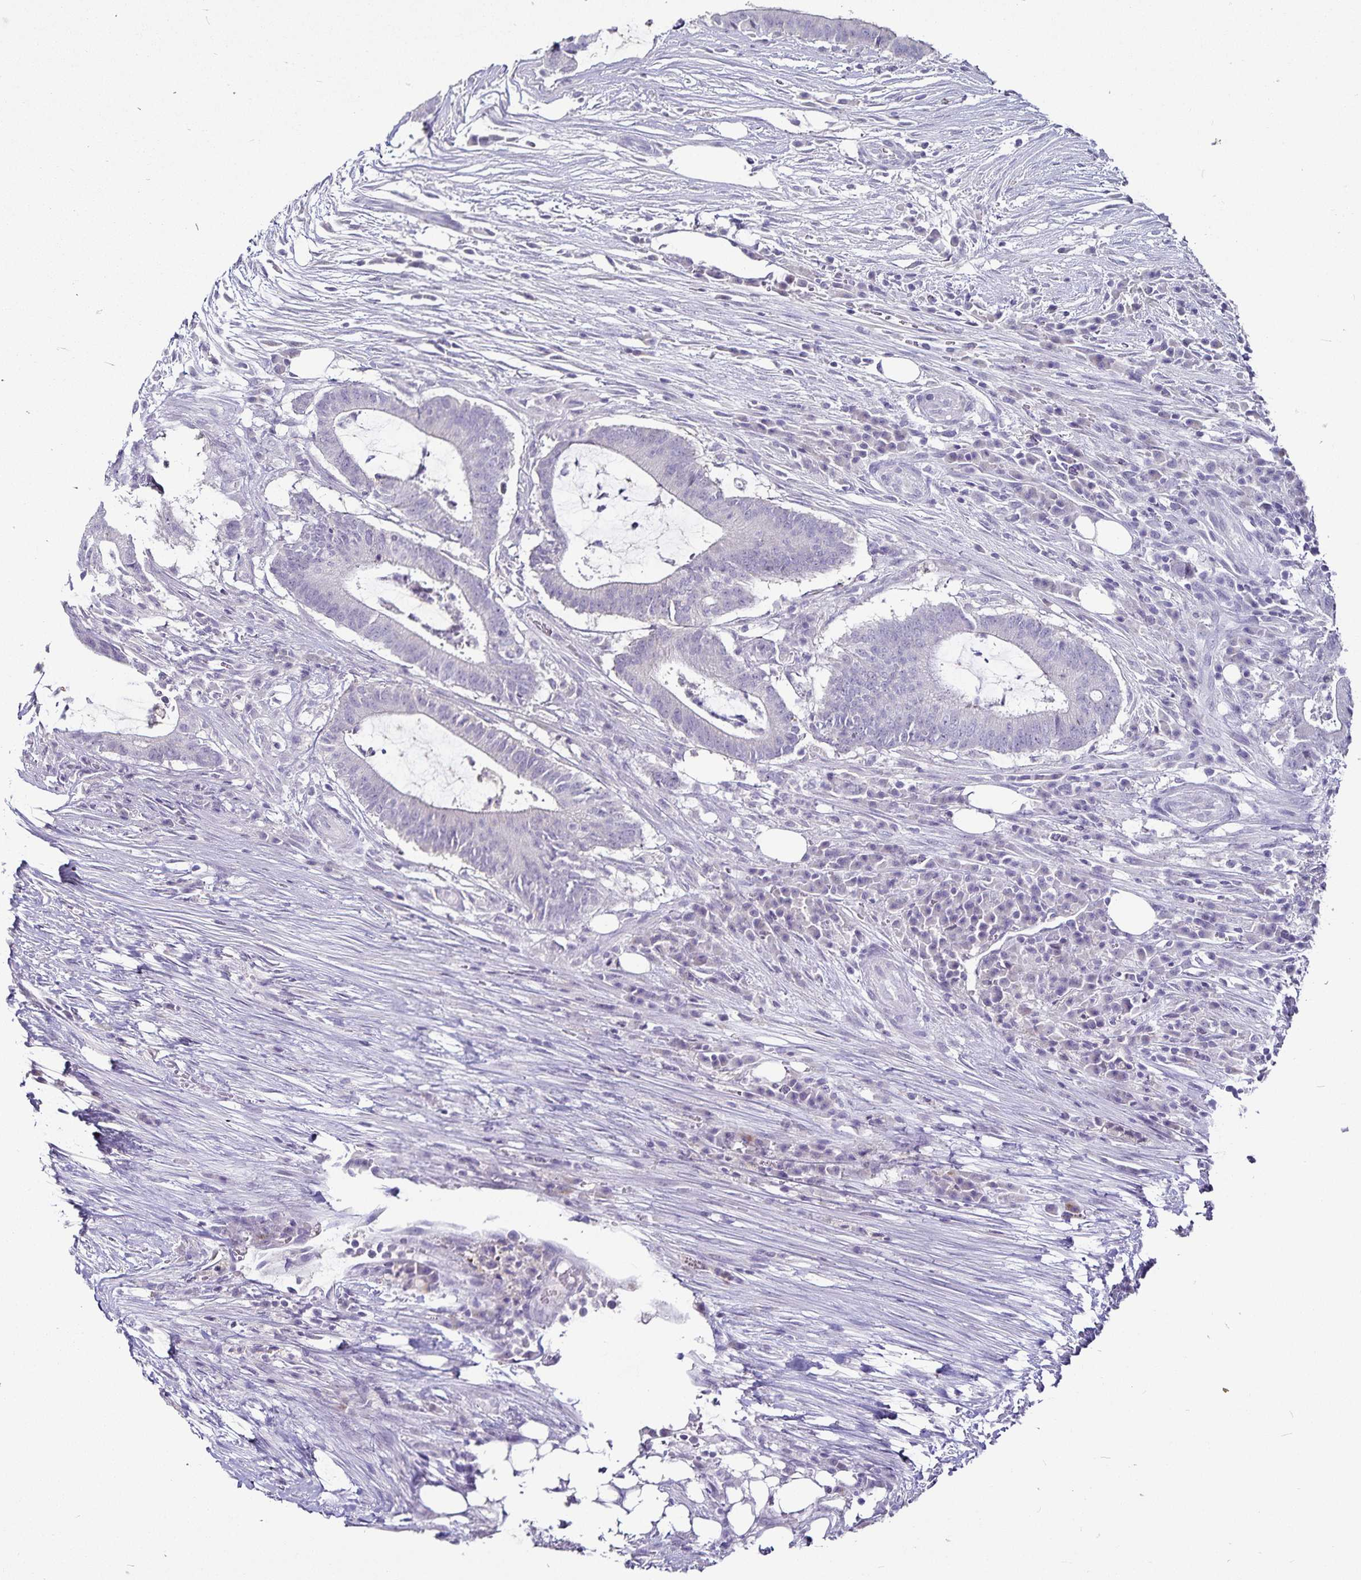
{"staining": {"intensity": "negative", "quantity": "none", "location": "none"}, "tissue": "colorectal cancer", "cell_type": "Tumor cells", "image_type": "cancer", "snomed": [{"axis": "morphology", "description": "Adenocarcinoma, NOS"}, {"axis": "topography", "description": "Colon"}], "caption": "A high-resolution micrograph shows immunohistochemistry staining of adenocarcinoma (colorectal), which shows no significant expression in tumor cells.", "gene": "CA12", "patient": {"sex": "female", "age": 43}}